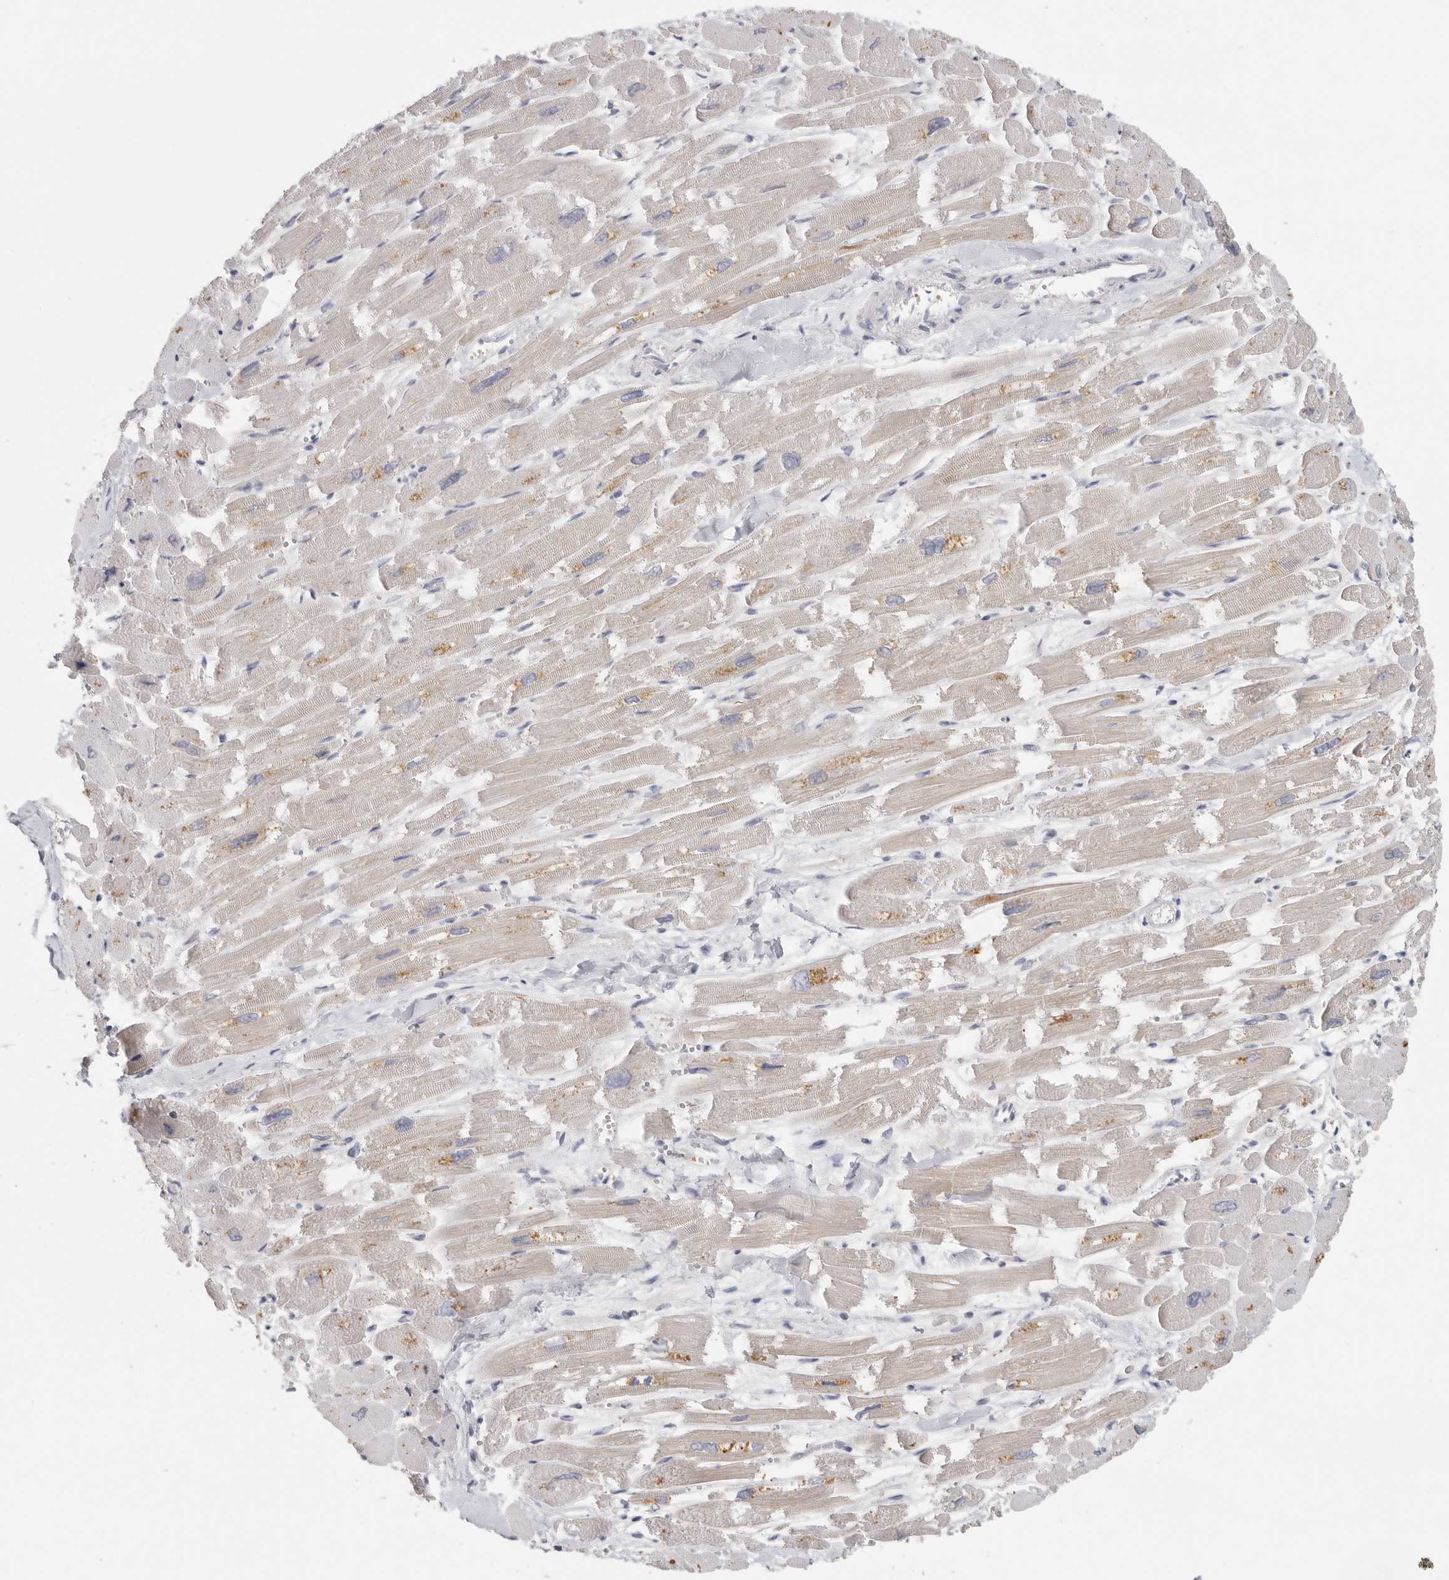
{"staining": {"intensity": "weak", "quantity": "25%-75%", "location": "cytoplasmic/membranous"}, "tissue": "heart muscle", "cell_type": "Cardiomyocytes", "image_type": "normal", "snomed": [{"axis": "morphology", "description": "Normal tissue, NOS"}, {"axis": "topography", "description": "Heart"}], "caption": "Protein positivity by immunohistochemistry (IHC) reveals weak cytoplasmic/membranous positivity in about 25%-75% of cardiomyocytes in benign heart muscle. The staining was performed using DAB, with brown indicating positive protein expression. Nuclei are stained blue with hematoxylin.", "gene": "DNAJC11", "patient": {"sex": "male", "age": 54}}